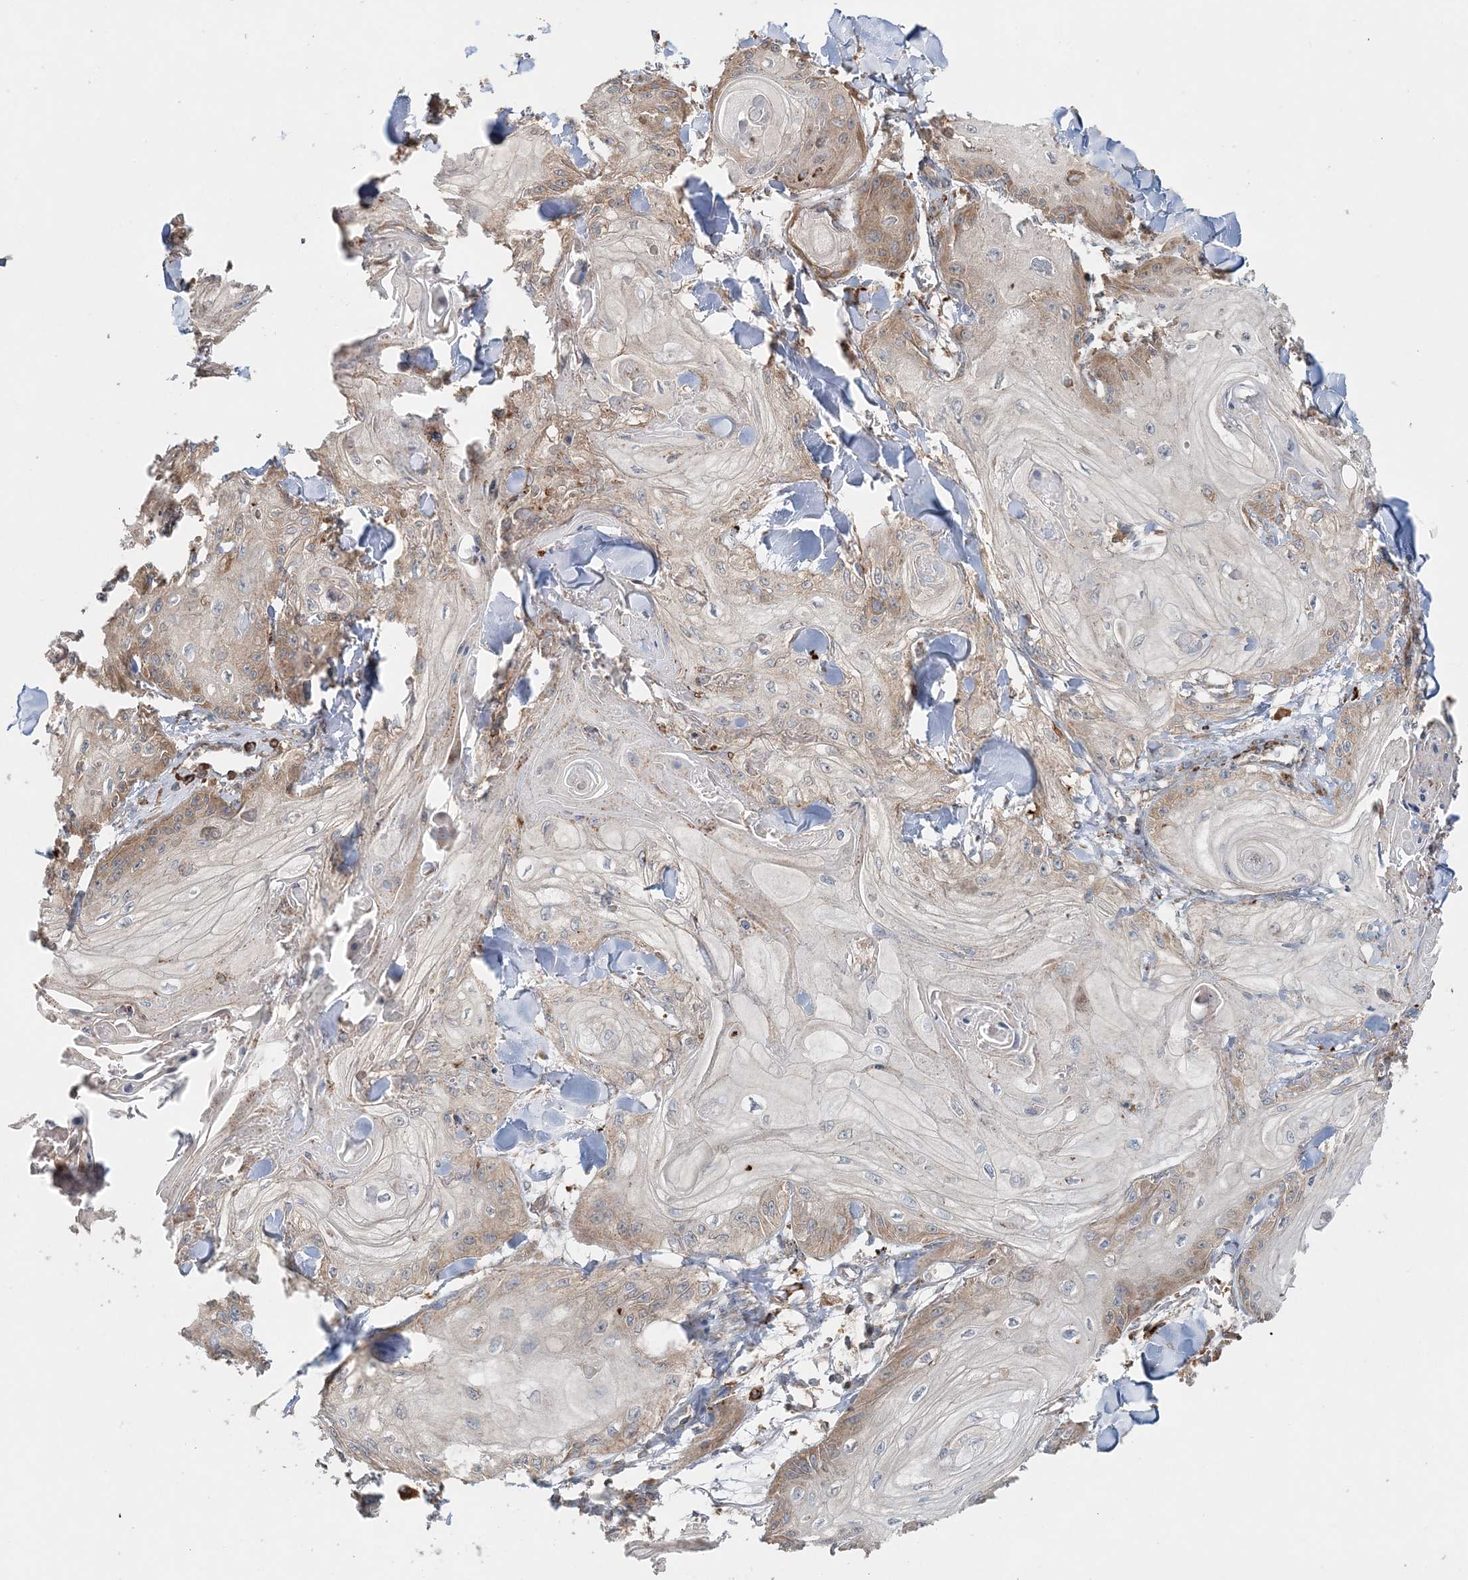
{"staining": {"intensity": "moderate", "quantity": "<25%", "location": "cytoplasmic/membranous"}, "tissue": "skin cancer", "cell_type": "Tumor cells", "image_type": "cancer", "snomed": [{"axis": "morphology", "description": "Squamous cell carcinoma, NOS"}, {"axis": "topography", "description": "Skin"}], "caption": "Brown immunohistochemical staining in human skin cancer (squamous cell carcinoma) exhibits moderate cytoplasmic/membranous staining in about <25% of tumor cells. Using DAB (brown) and hematoxylin (blue) stains, captured at high magnification using brightfield microscopy.", "gene": "TTI1", "patient": {"sex": "male", "age": 74}}